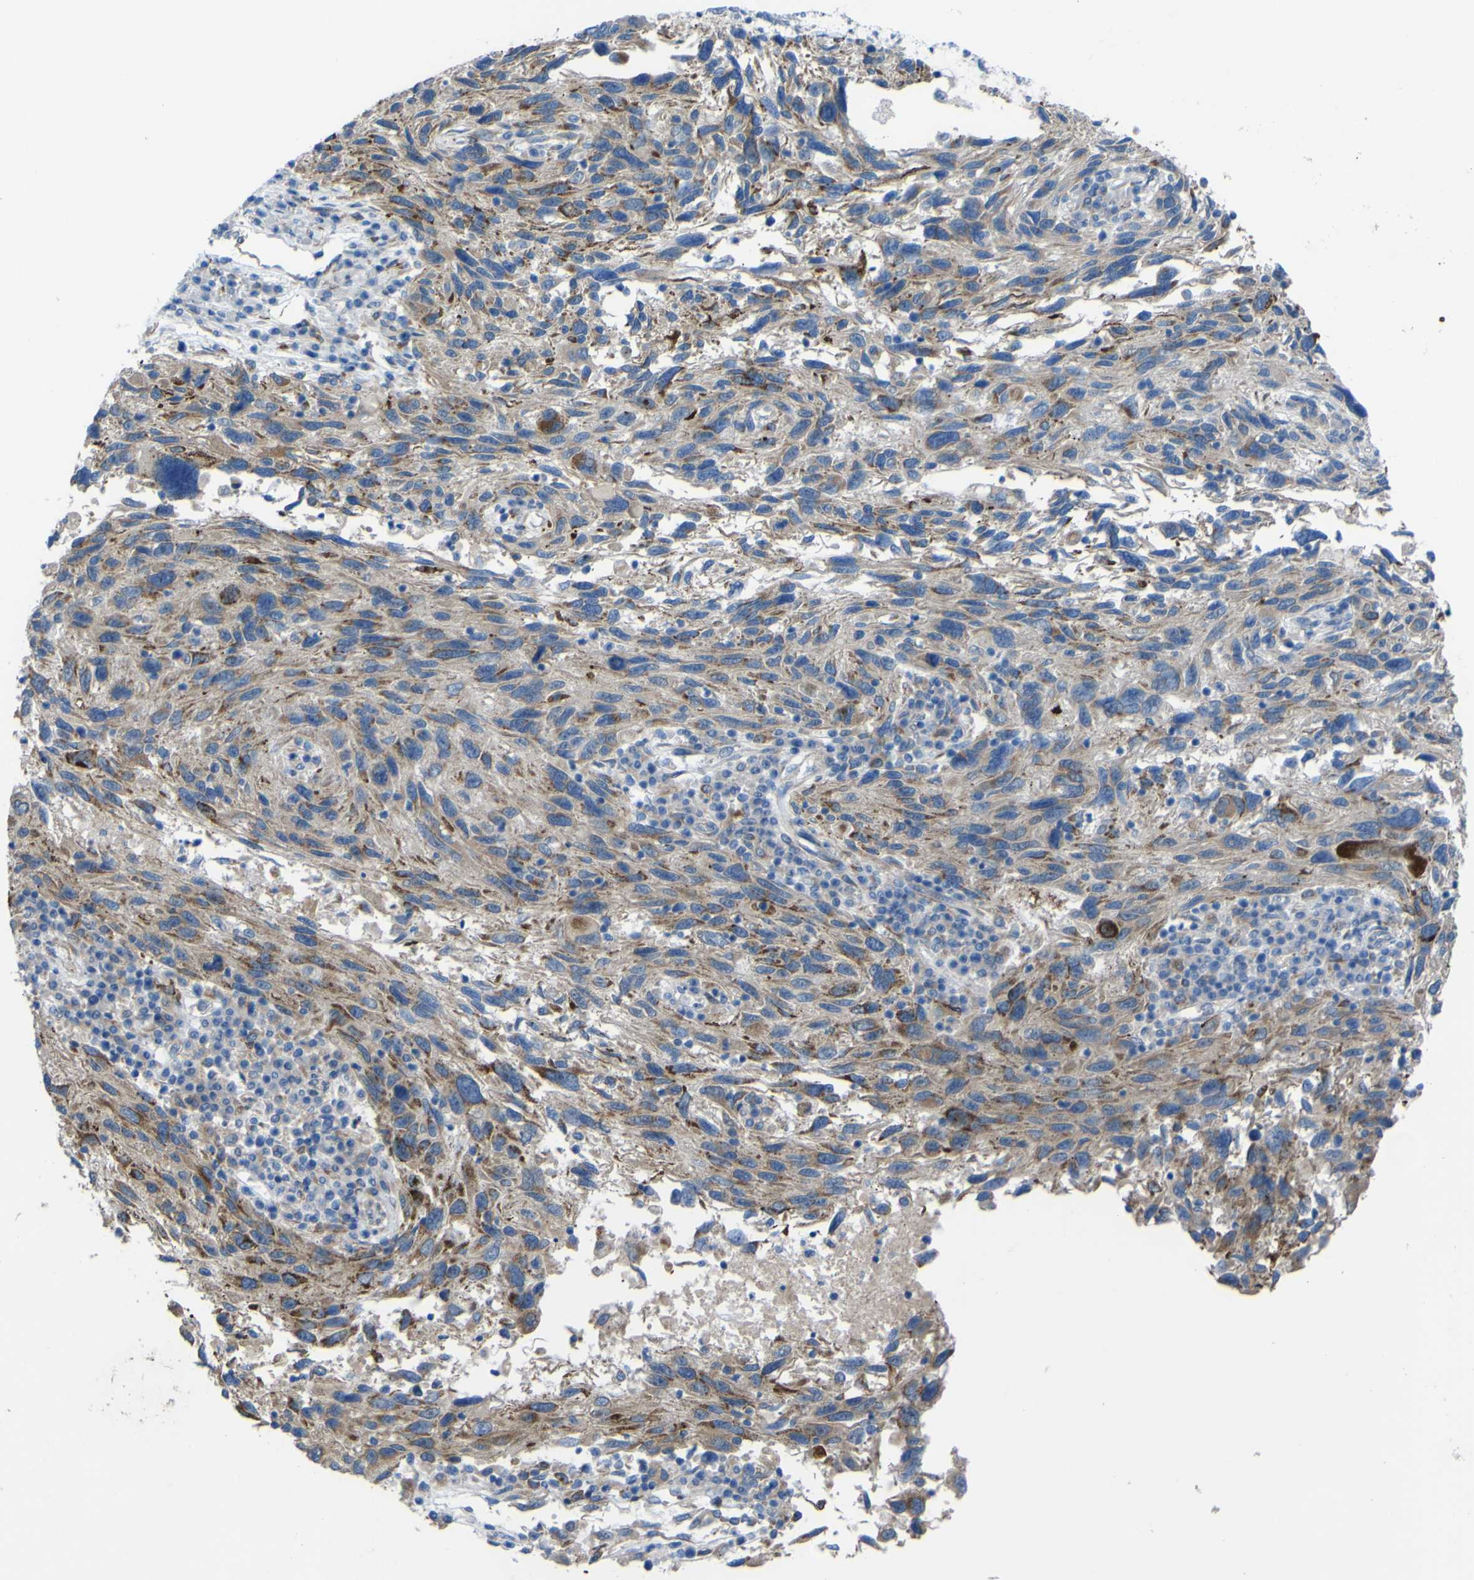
{"staining": {"intensity": "strong", "quantity": "25%-75%", "location": "cytoplasmic/membranous"}, "tissue": "melanoma", "cell_type": "Tumor cells", "image_type": "cancer", "snomed": [{"axis": "morphology", "description": "Malignant melanoma, NOS"}, {"axis": "topography", "description": "Skin"}], "caption": "Tumor cells show high levels of strong cytoplasmic/membranous staining in approximately 25%-75% of cells in human malignant melanoma.", "gene": "CST3", "patient": {"sex": "male", "age": 53}}